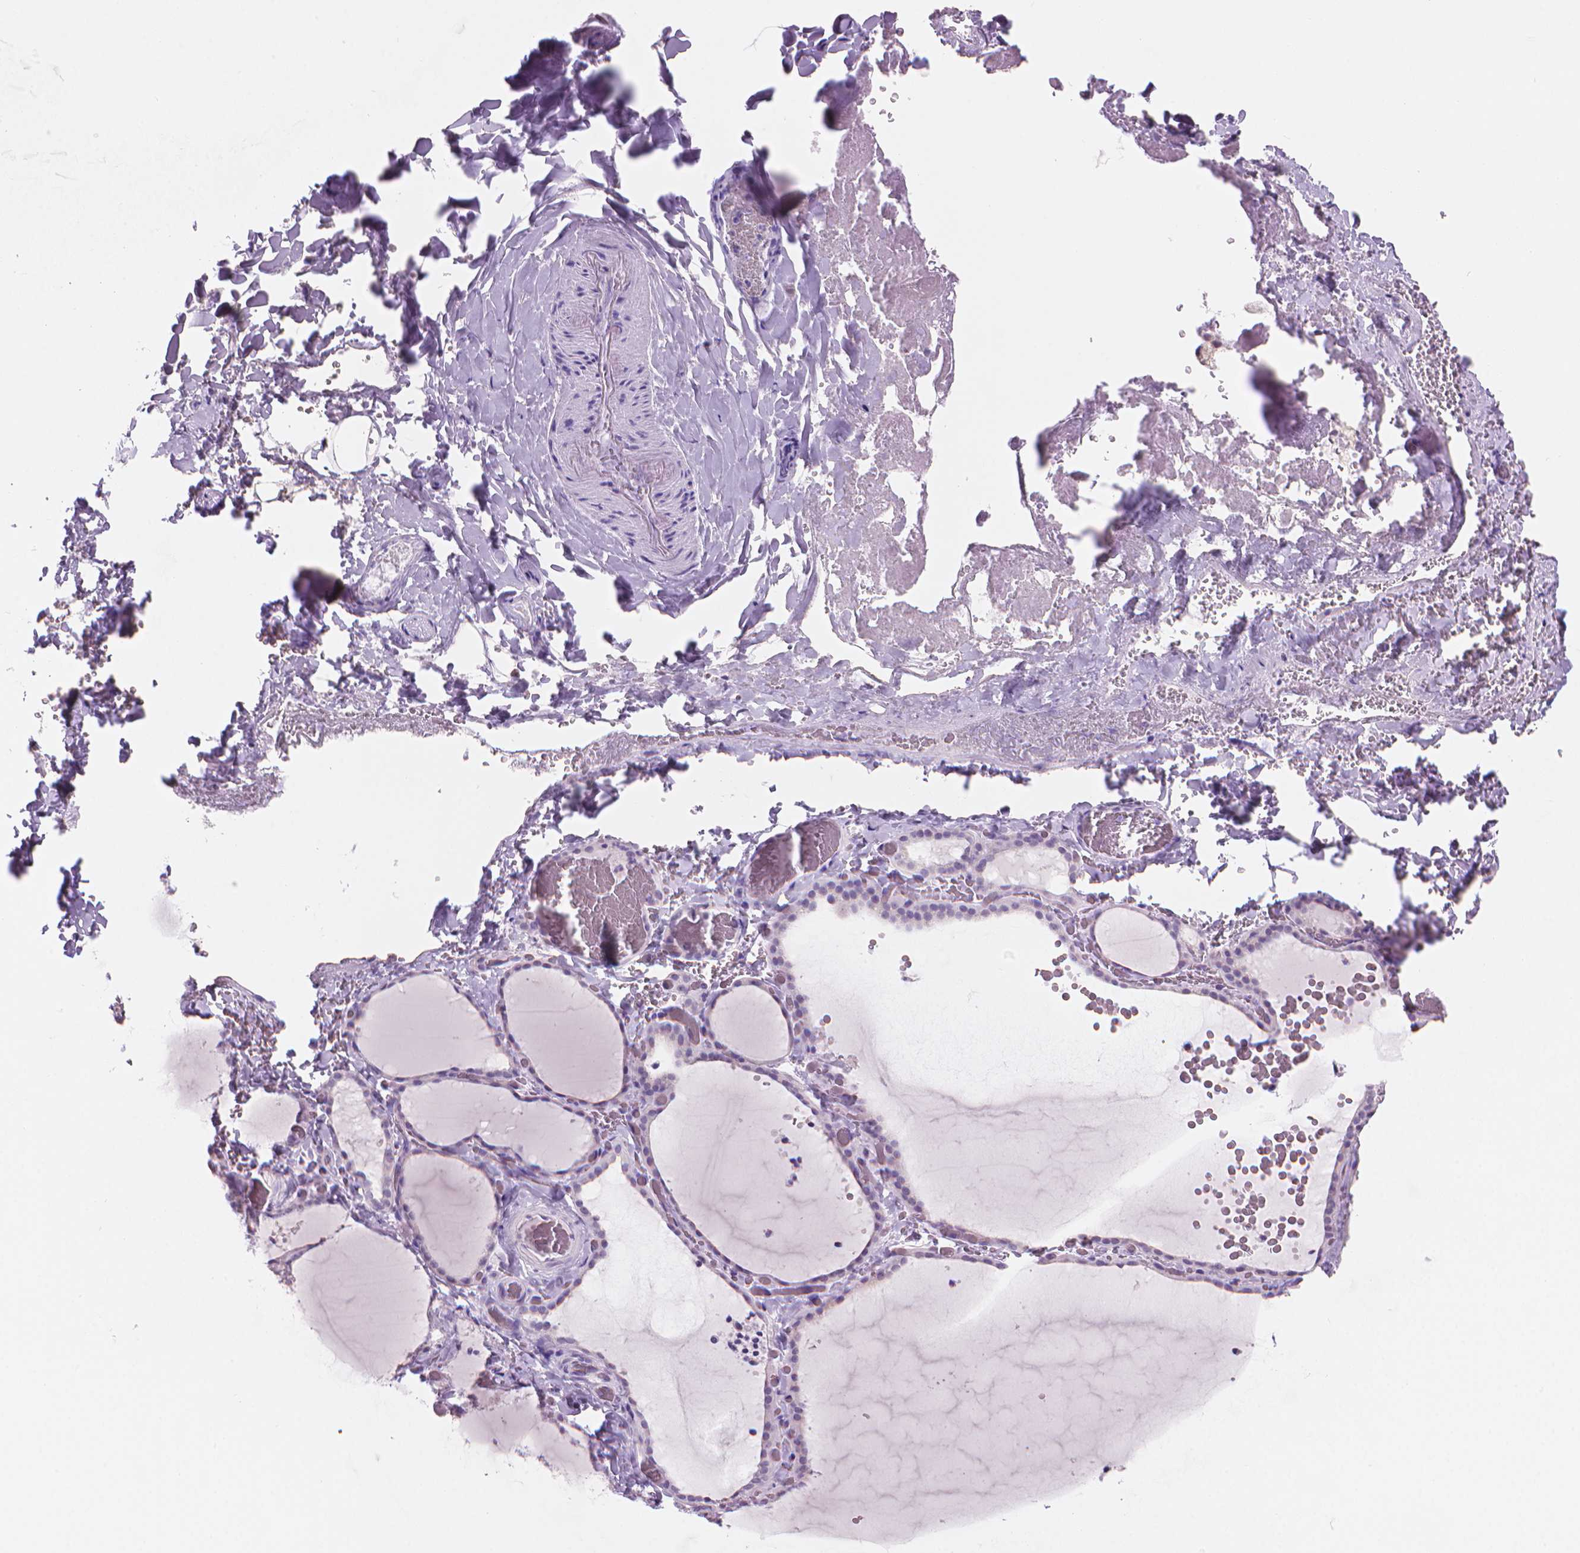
{"staining": {"intensity": "negative", "quantity": "none", "location": "none"}, "tissue": "thyroid gland", "cell_type": "Glandular cells", "image_type": "normal", "snomed": [{"axis": "morphology", "description": "Normal tissue, NOS"}, {"axis": "topography", "description": "Thyroid gland"}], "caption": "This is a micrograph of IHC staining of normal thyroid gland, which shows no positivity in glandular cells.", "gene": "ENSG00000187186", "patient": {"sex": "female", "age": 22}}